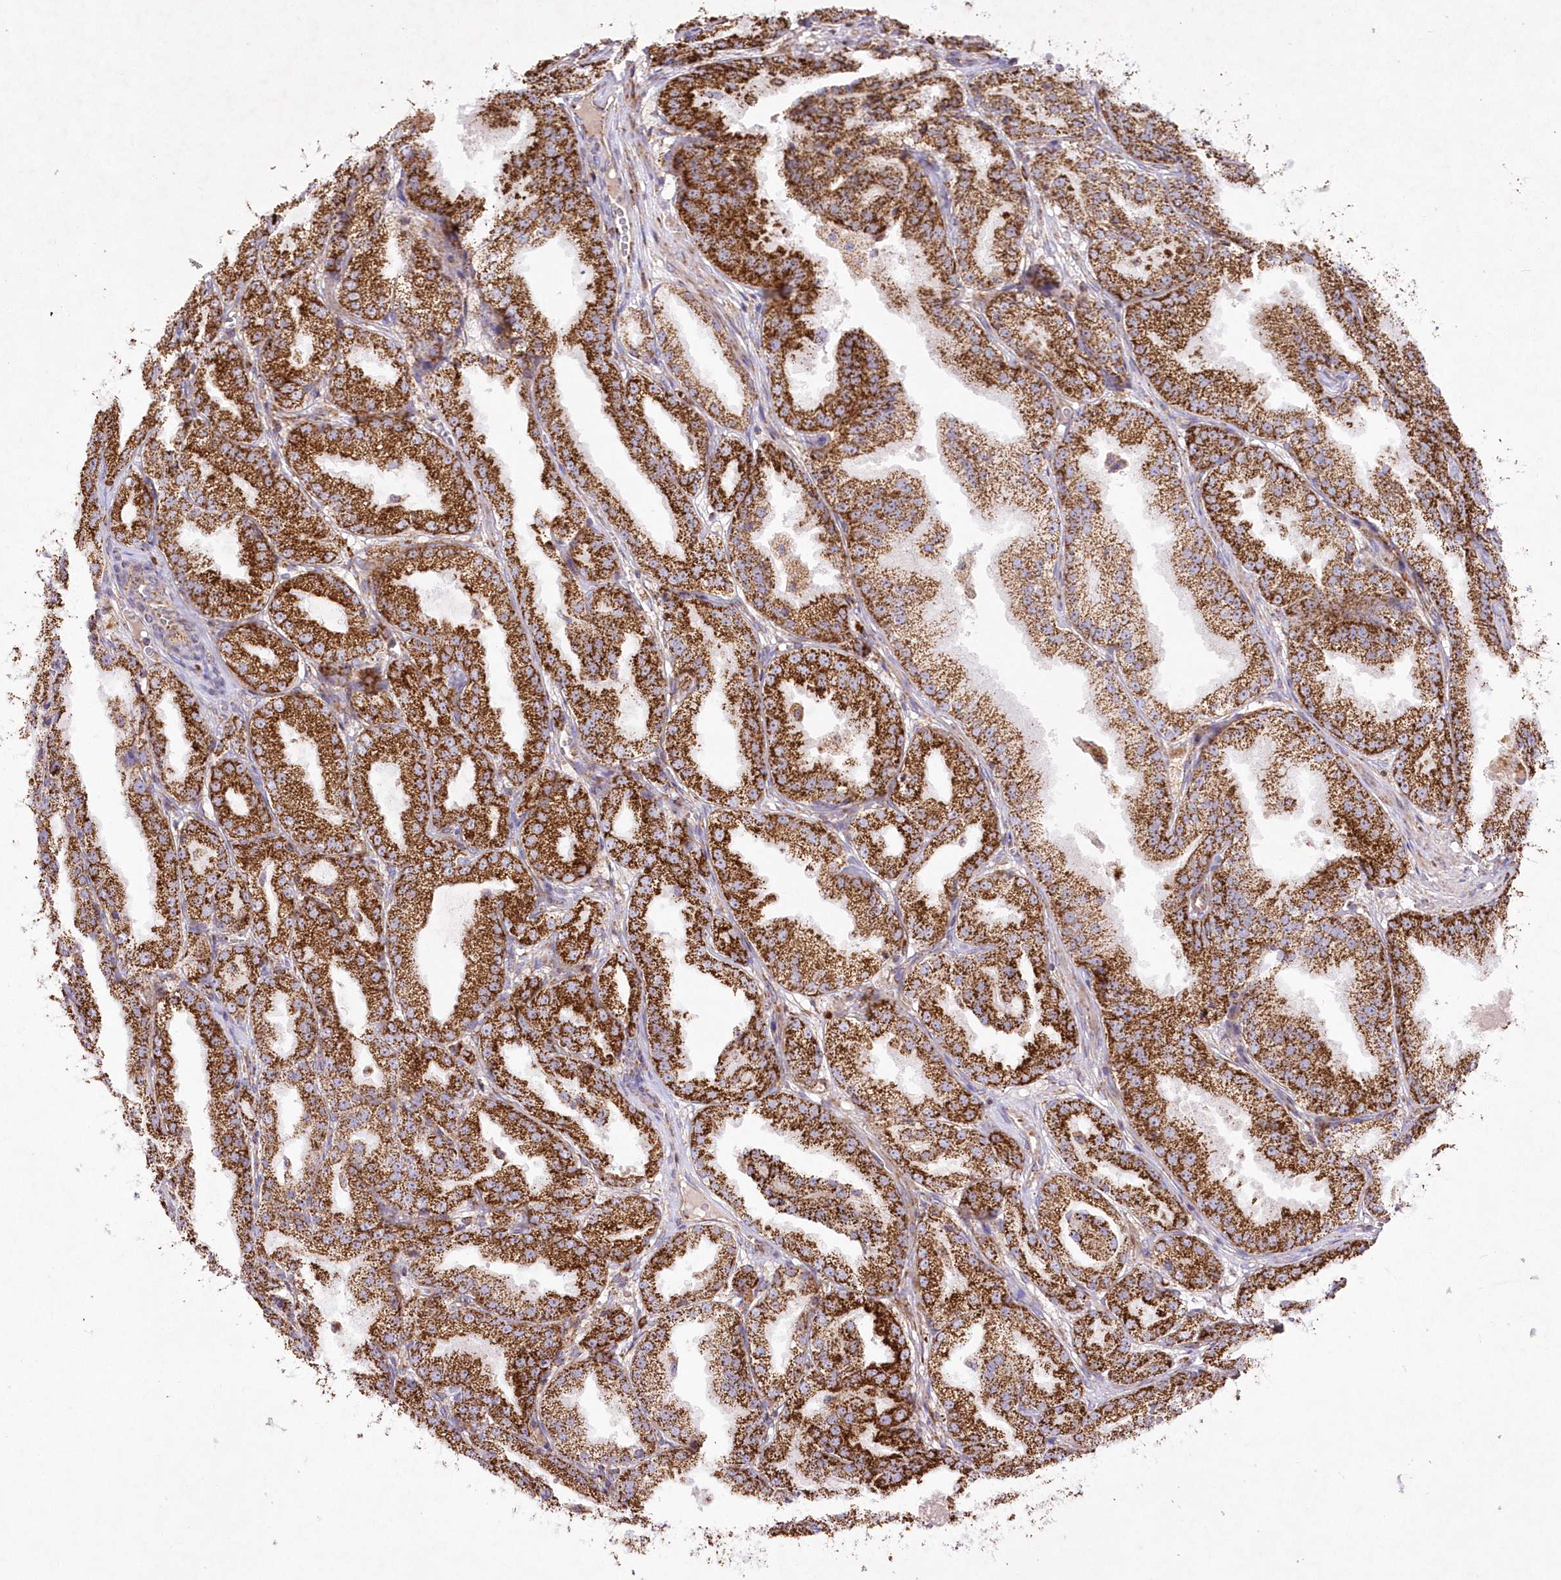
{"staining": {"intensity": "strong", "quantity": ">75%", "location": "nuclear"}, "tissue": "prostate cancer", "cell_type": "Tumor cells", "image_type": "cancer", "snomed": [{"axis": "morphology", "description": "Adenocarcinoma, High grade"}, {"axis": "topography", "description": "Prostate"}], "caption": "Immunohistochemical staining of human prostate high-grade adenocarcinoma exhibits high levels of strong nuclear positivity in approximately >75% of tumor cells.", "gene": "ASNSD1", "patient": {"sex": "male", "age": 61}}